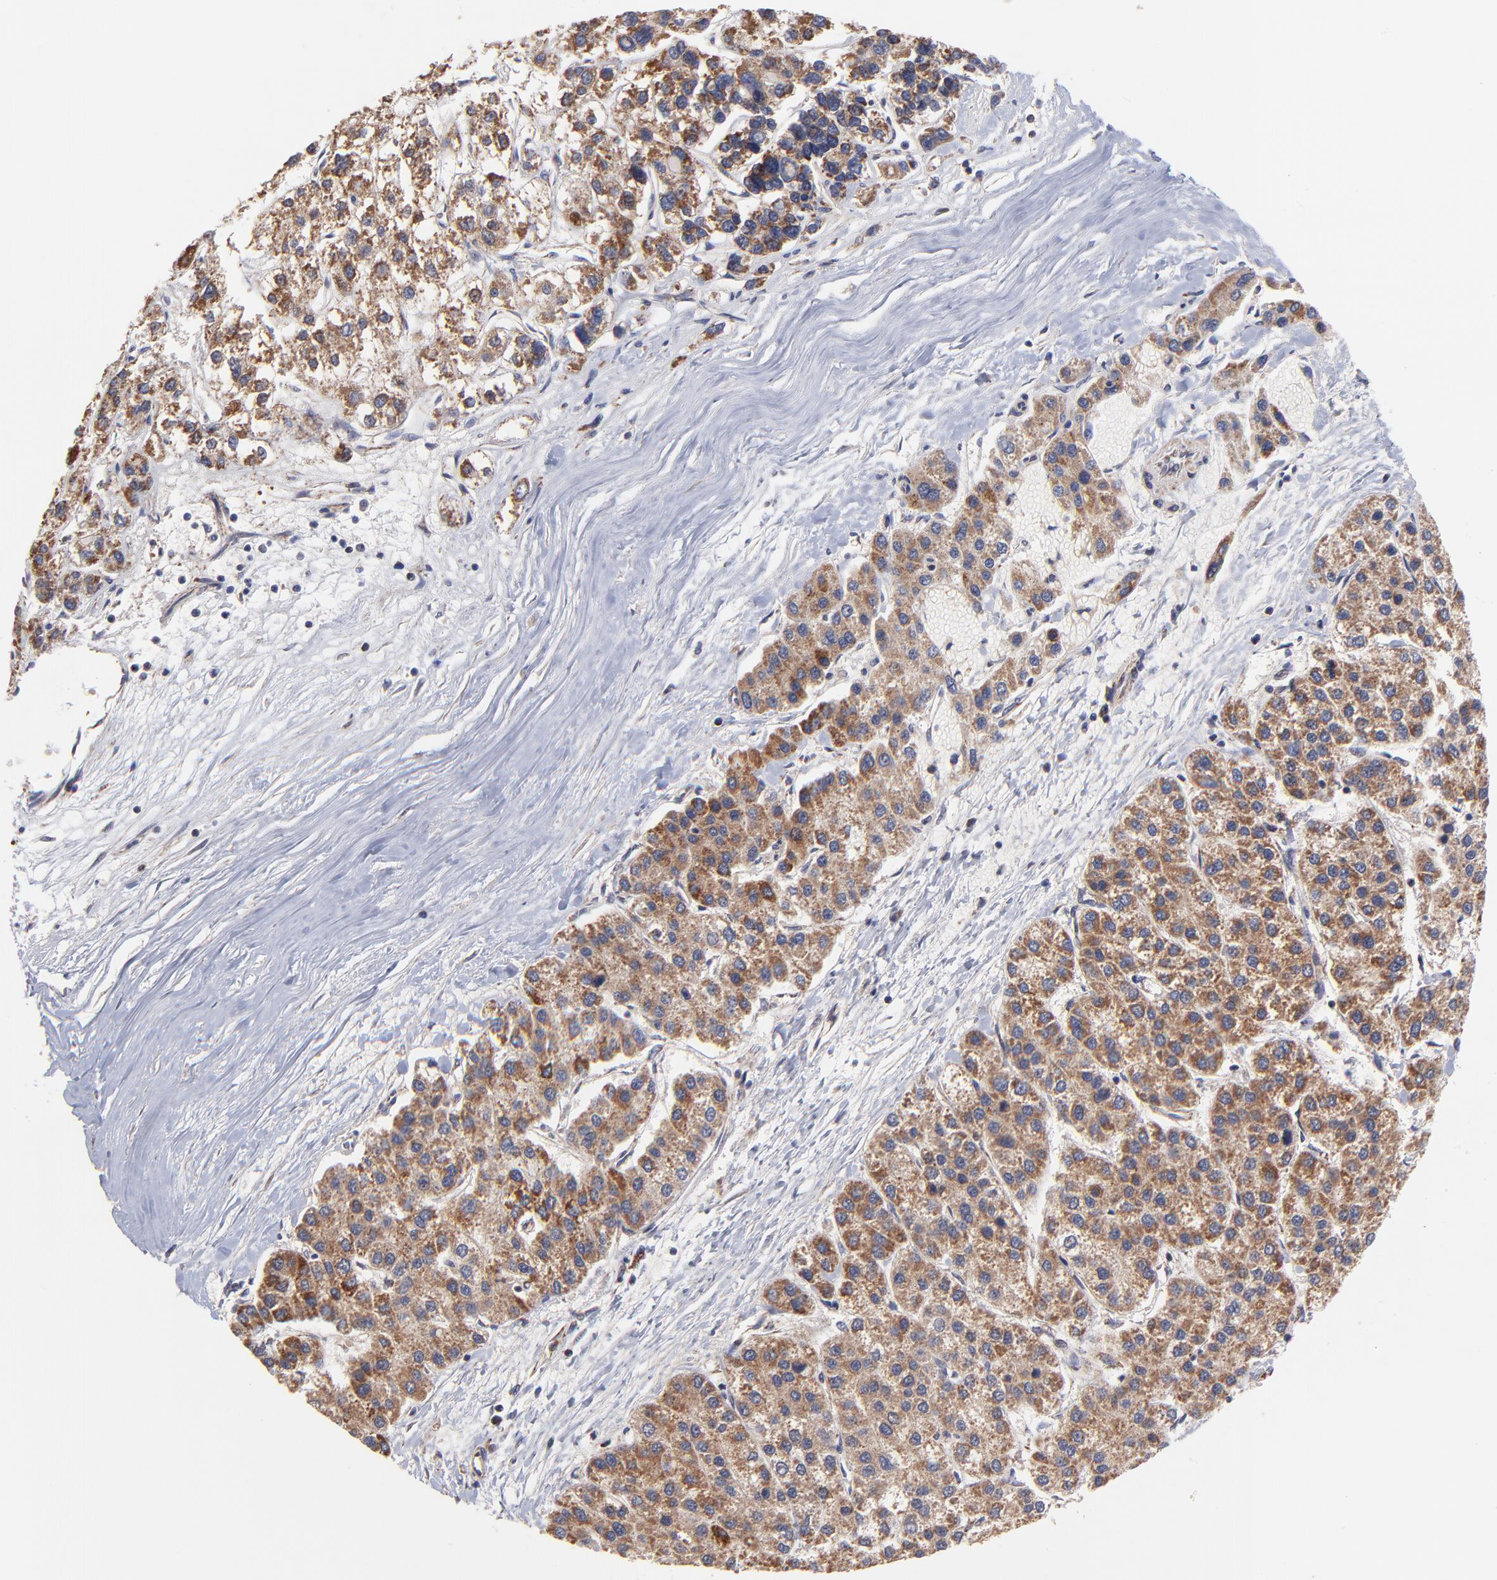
{"staining": {"intensity": "moderate", "quantity": ">75%", "location": "cytoplasmic/membranous"}, "tissue": "liver cancer", "cell_type": "Tumor cells", "image_type": "cancer", "snomed": [{"axis": "morphology", "description": "Carcinoma, Hepatocellular, NOS"}, {"axis": "topography", "description": "Liver"}], "caption": "Protein staining demonstrates moderate cytoplasmic/membranous expression in about >75% of tumor cells in liver cancer.", "gene": "BAIAP2L2", "patient": {"sex": "female", "age": 85}}